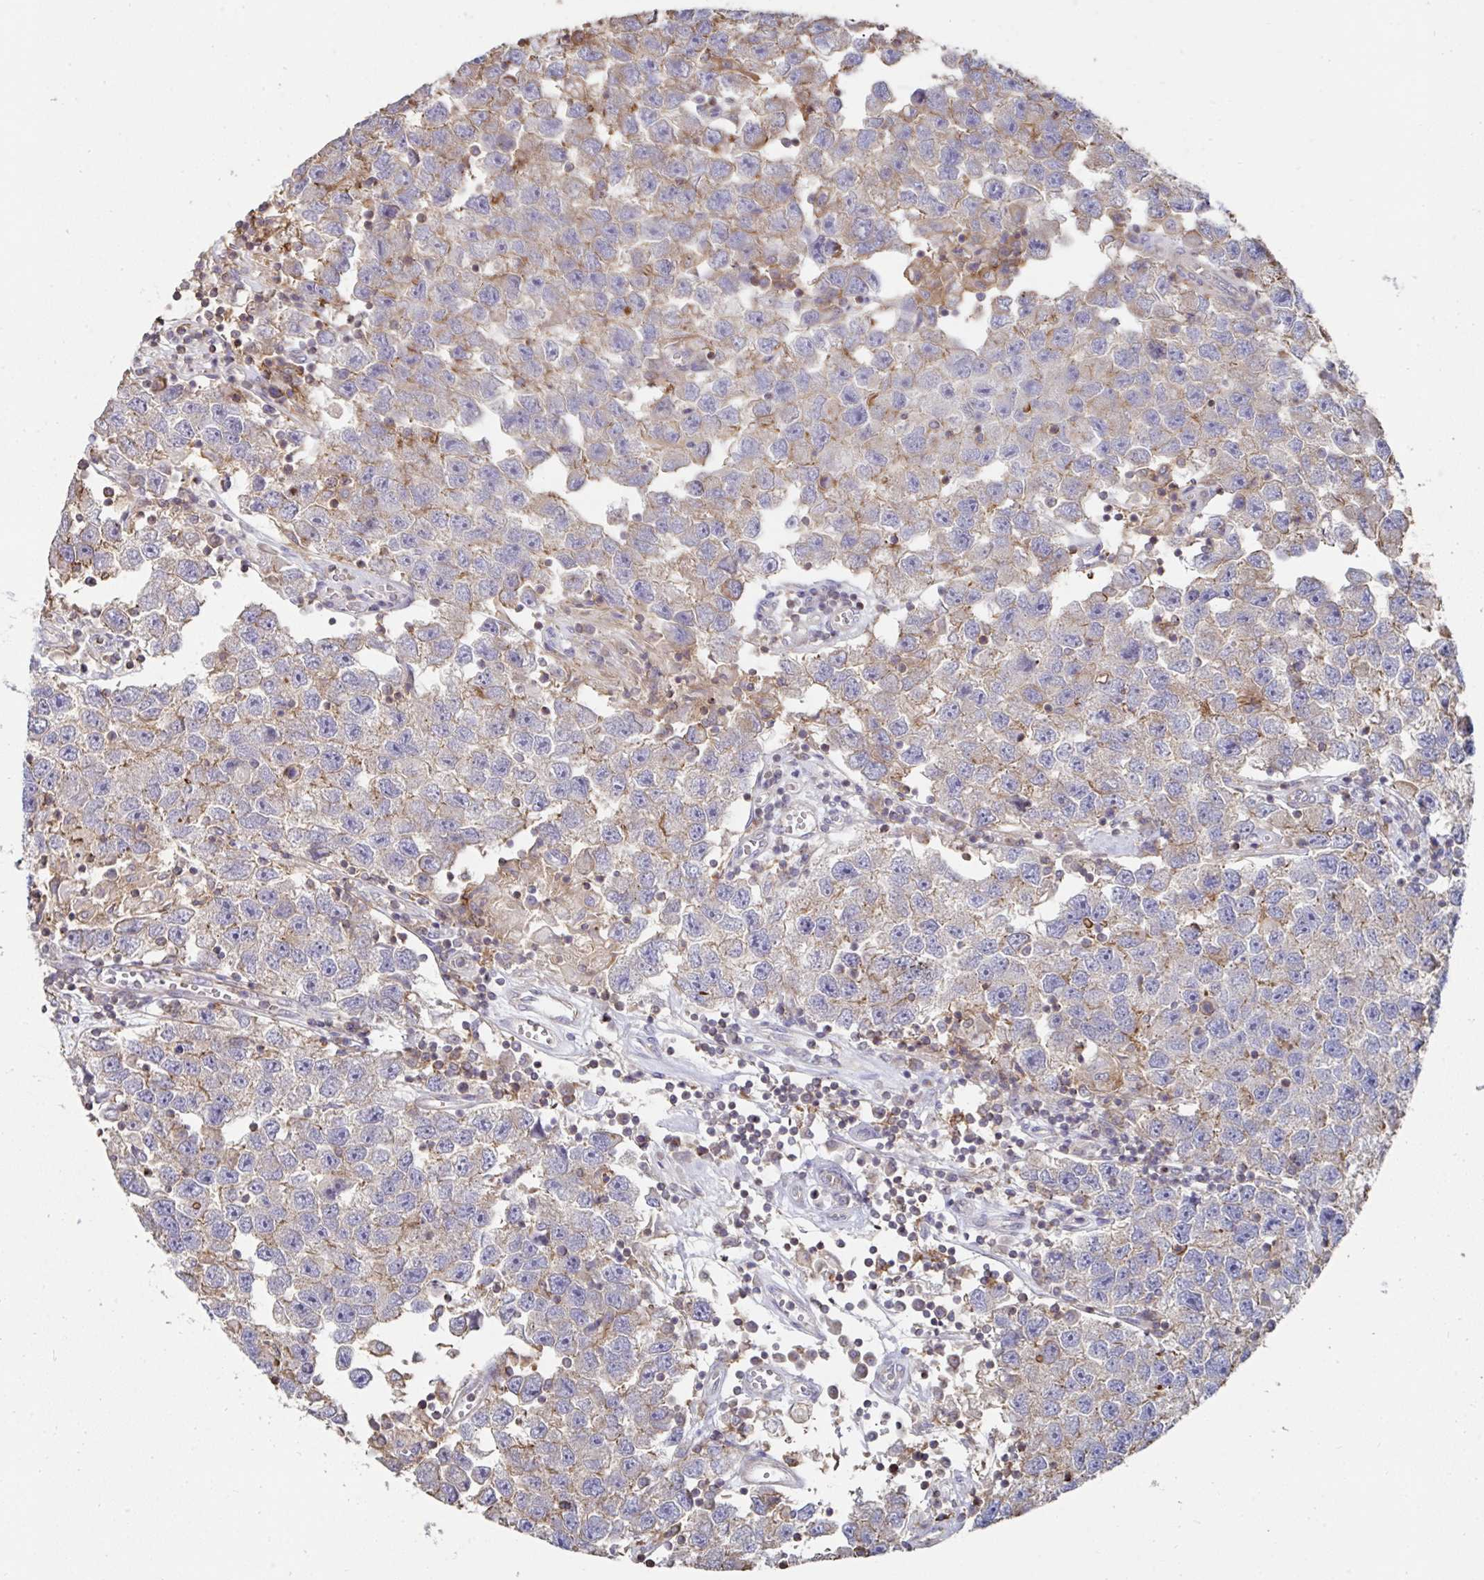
{"staining": {"intensity": "weak", "quantity": "25%-75%", "location": "cytoplasmic/membranous"}, "tissue": "testis cancer", "cell_type": "Tumor cells", "image_type": "cancer", "snomed": [{"axis": "morphology", "description": "Seminoma, NOS"}, {"axis": "topography", "description": "Testis"}], "caption": "Weak cytoplasmic/membranous expression for a protein is identified in approximately 25%-75% of tumor cells of testis cancer using IHC.", "gene": "DZANK1", "patient": {"sex": "male", "age": 26}}